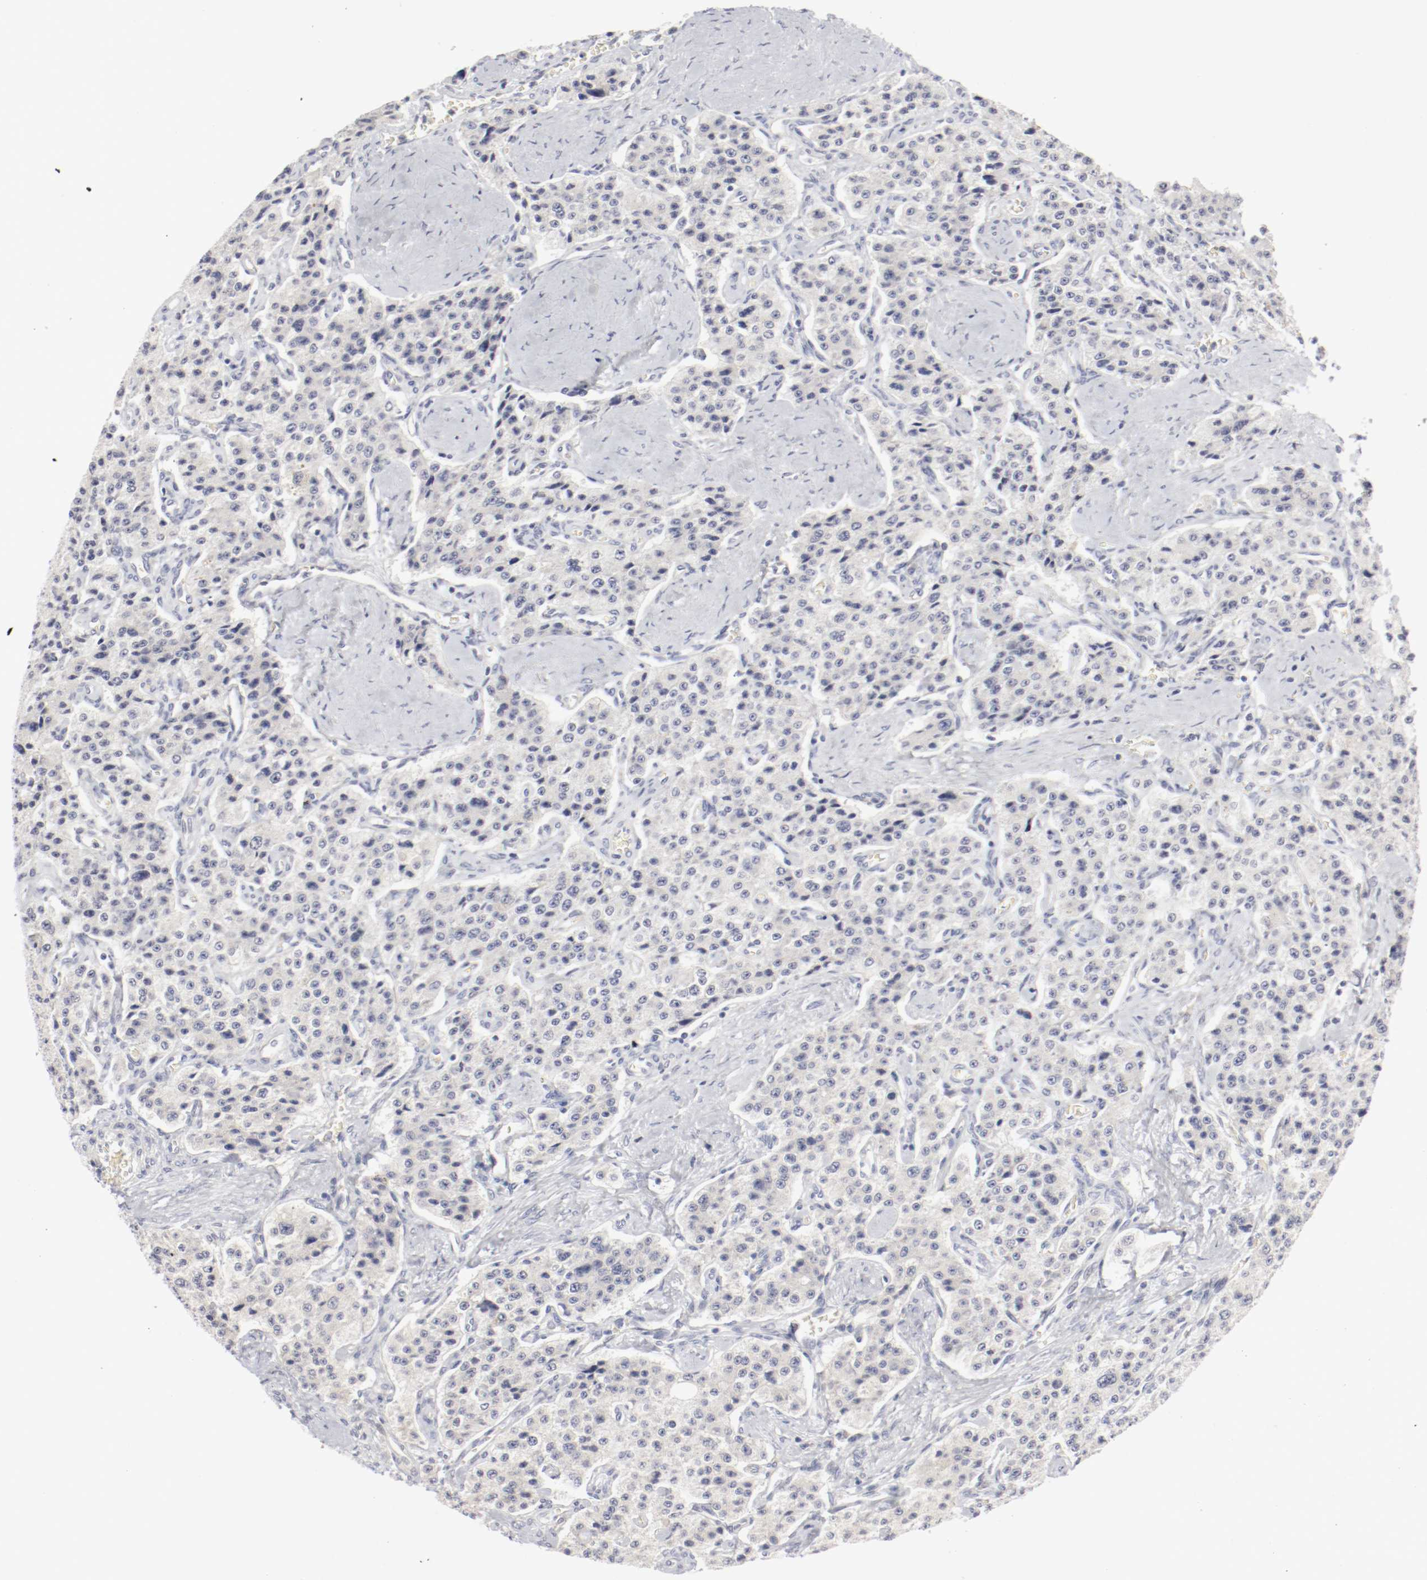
{"staining": {"intensity": "weak", "quantity": "25%-75%", "location": "cytoplasmic/membranous"}, "tissue": "carcinoid", "cell_type": "Tumor cells", "image_type": "cancer", "snomed": [{"axis": "morphology", "description": "Carcinoid, malignant, NOS"}, {"axis": "topography", "description": "Small intestine"}], "caption": "The photomicrograph exhibits a brown stain indicating the presence of a protein in the cytoplasmic/membranous of tumor cells in malignant carcinoid.", "gene": "DNAL4", "patient": {"sex": "male", "age": 52}}